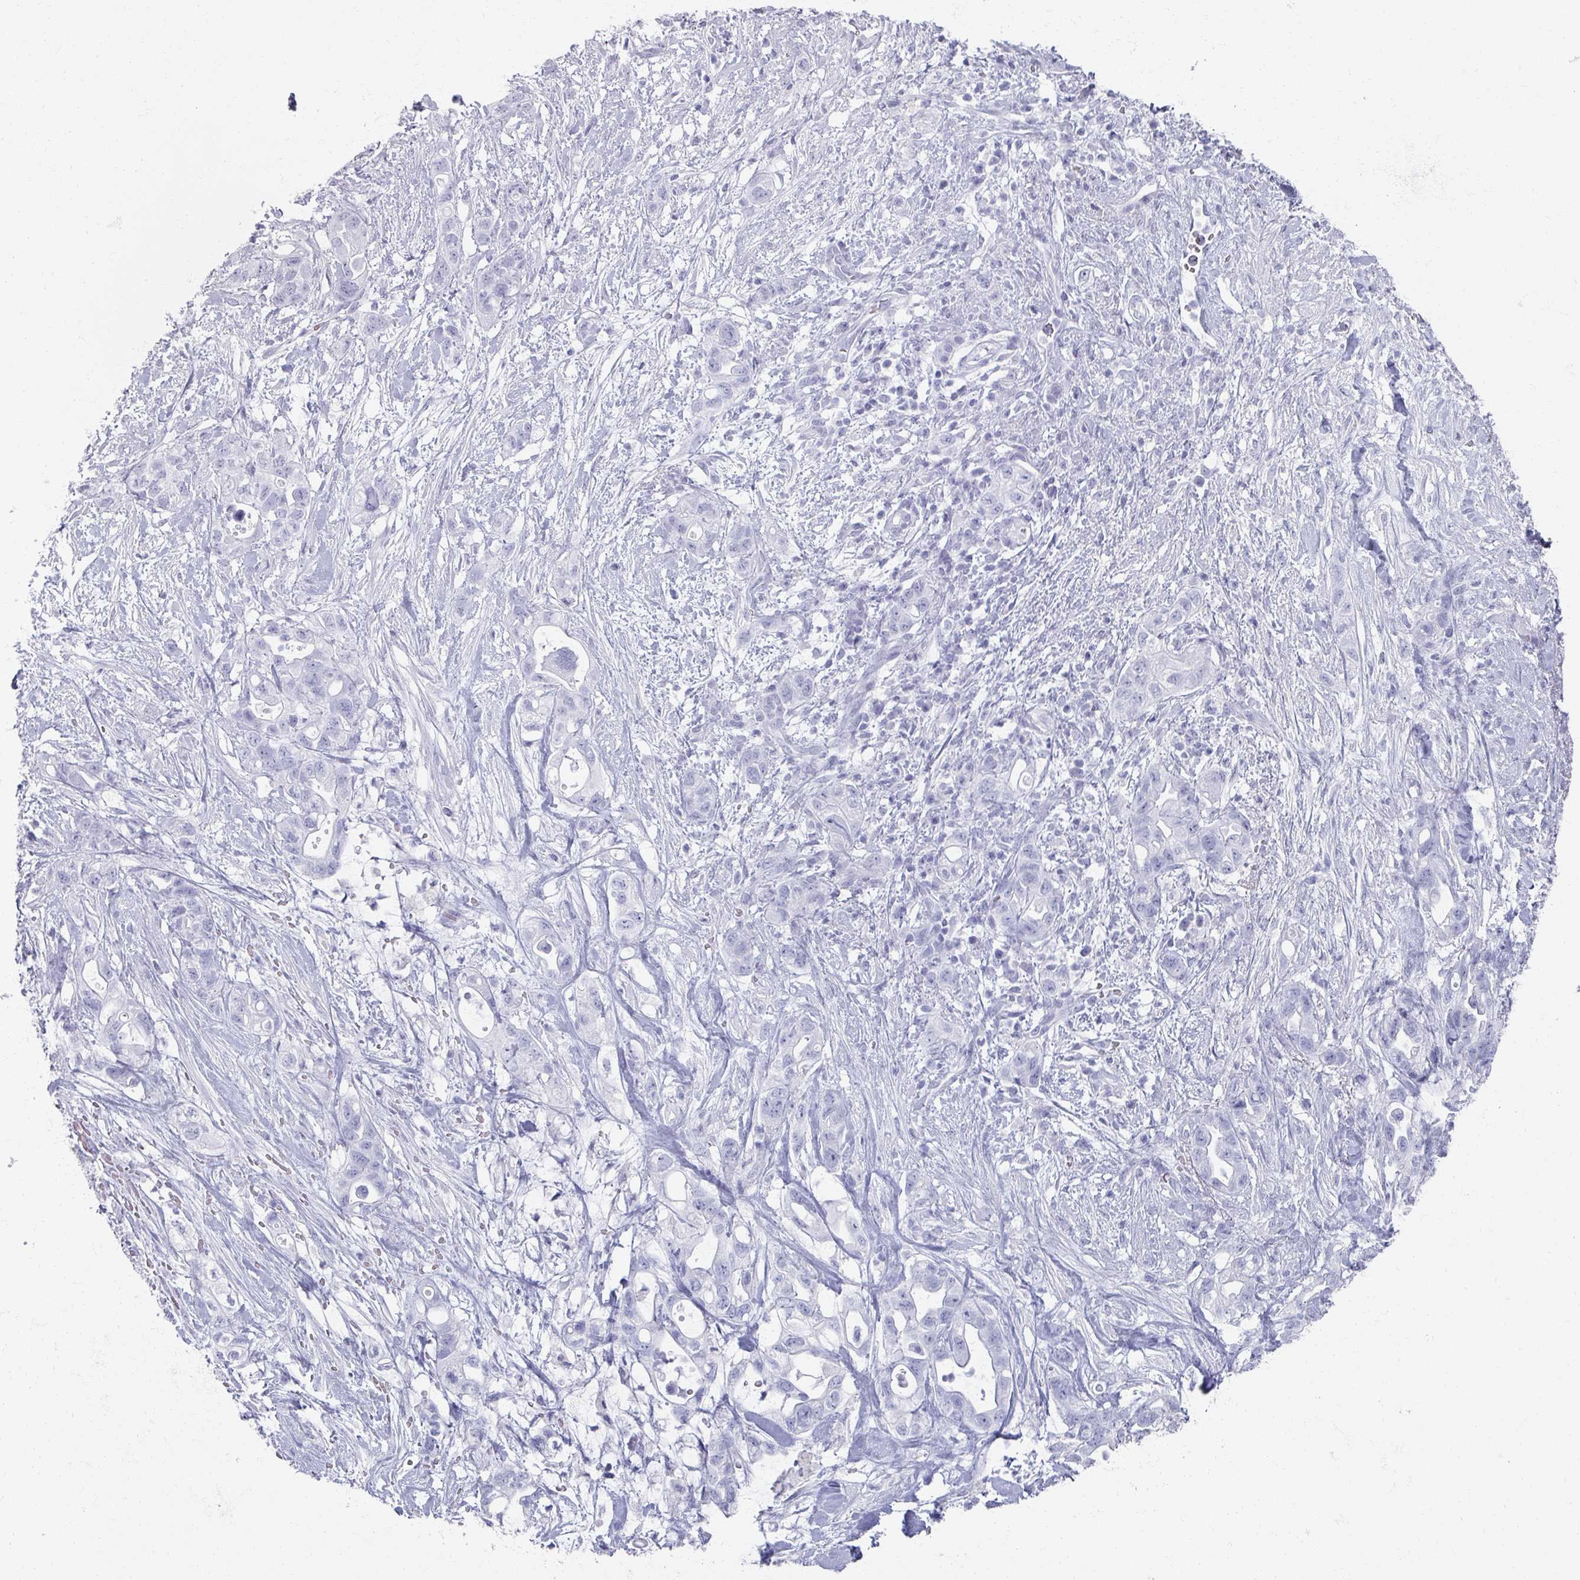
{"staining": {"intensity": "negative", "quantity": "none", "location": "none"}, "tissue": "pancreatic cancer", "cell_type": "Tumor cells", "image_type": "cancer", "snomed": [{"axis": "morphology", "description": "Adenocarcinoma, NOS"}, {"axis": "topography", "description": "Pancreas"}], "caption": "Human pancreatic cancer (adenocarcinoma) stained for a protein using immunohistochemistry (IHC) shows no positivity in tumor cells.", "gene": "OMG", "patient": {"sex": "female", "age": 72}}